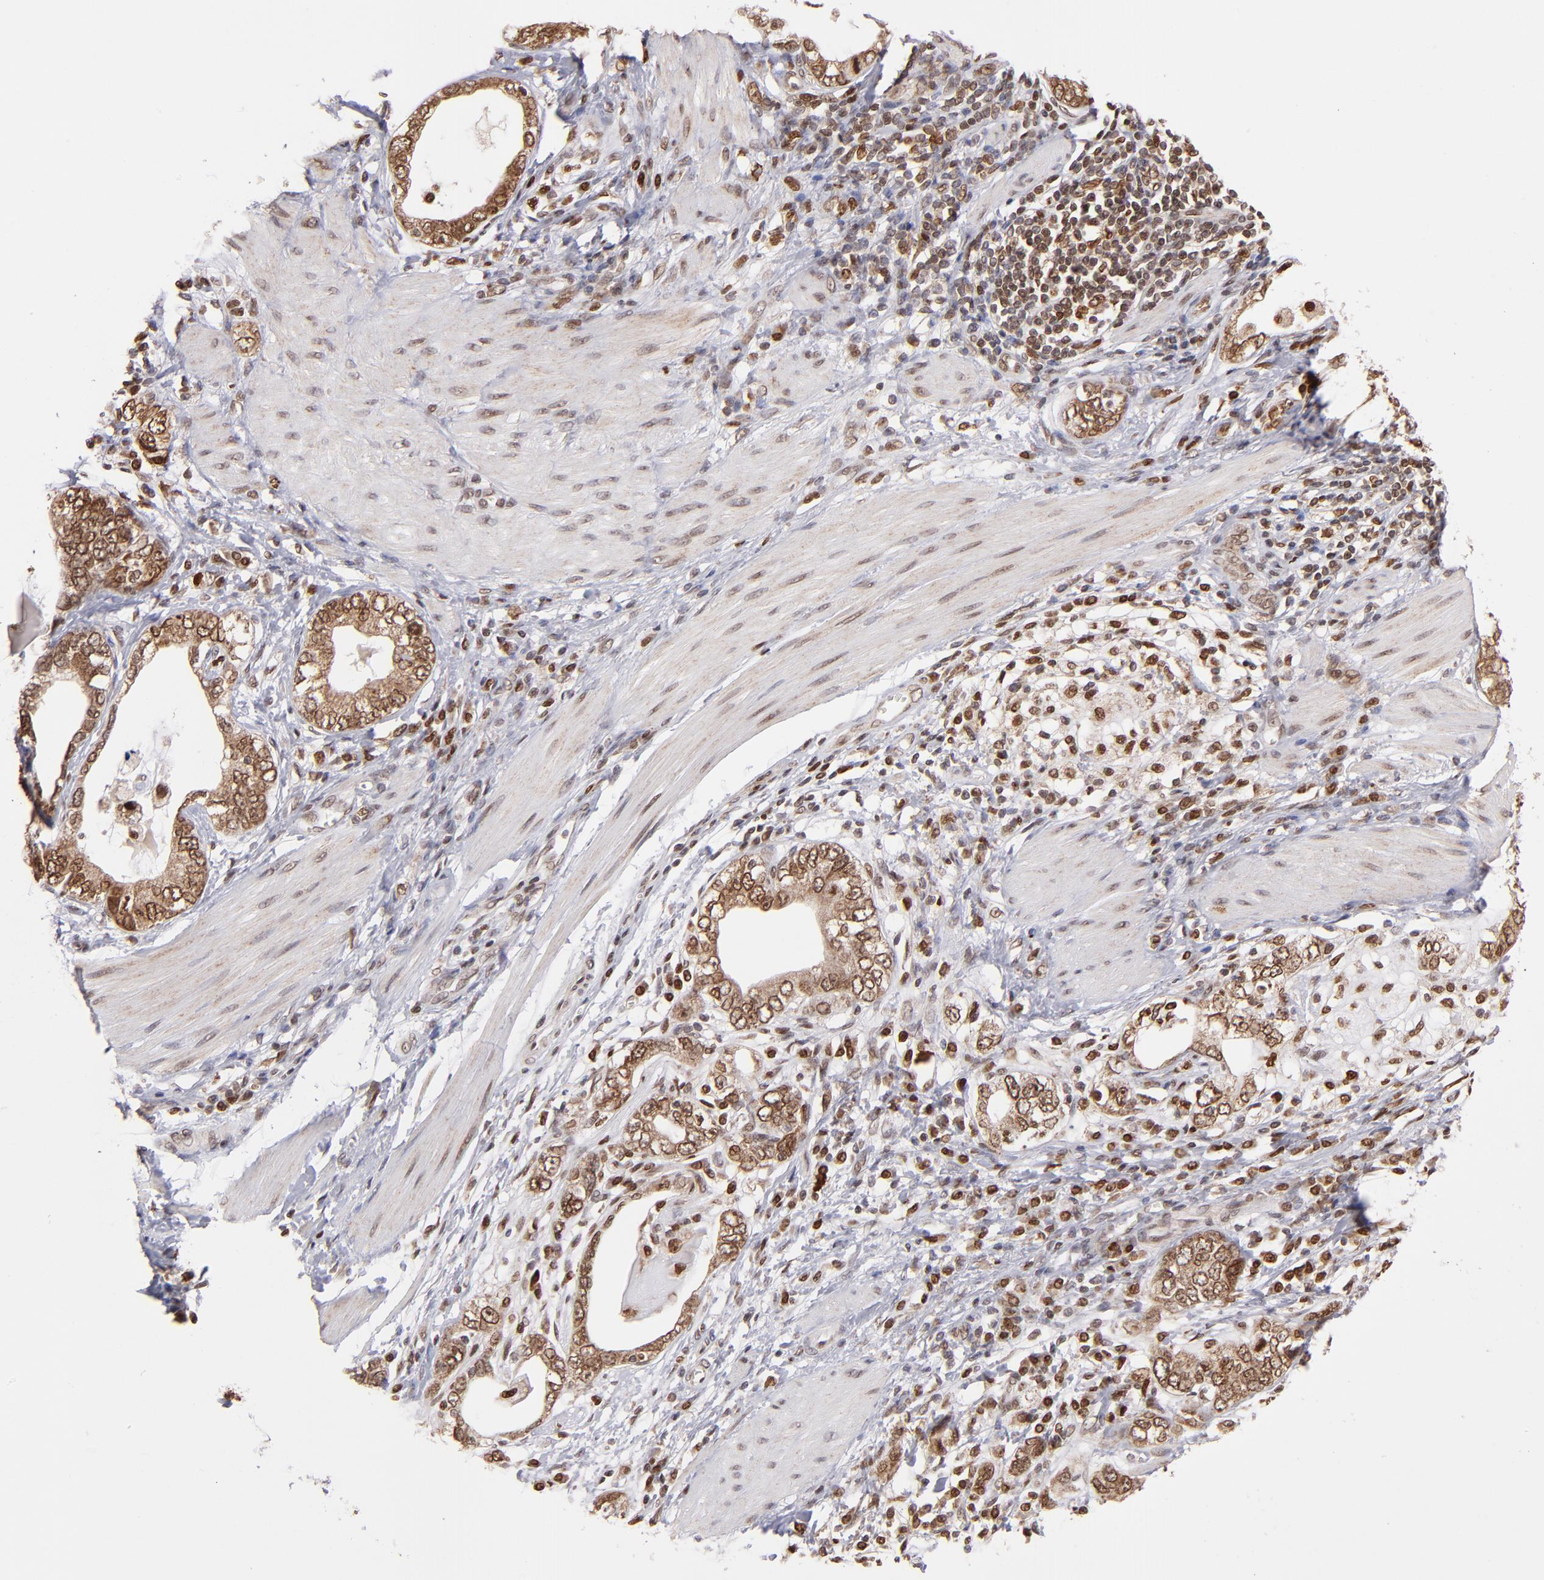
{"staining": {"intensity": "moderate", "quantity": ">75%", "location": "cytoplasmic/membranous,nuclear"}, "tissue": "stomach cancer", "cell_type": "Tumor cells", "image_type": "cancer", "snomed": [{"axis": "morphology", "description": "Adenocarcinoma, NOS"}, {"axis": "topography", "description": "Stomach, lower"}], "caption": "IHC (DAB (3,3'-diaminobenzidine)) staining of human stomach cancer exhibits moderate cytoplasmic/membranous and nuclear protein positivity in about >75% of tumor cells.", "gene": "TOP1MT", "patient": {"sex": "female", "age": 93}}